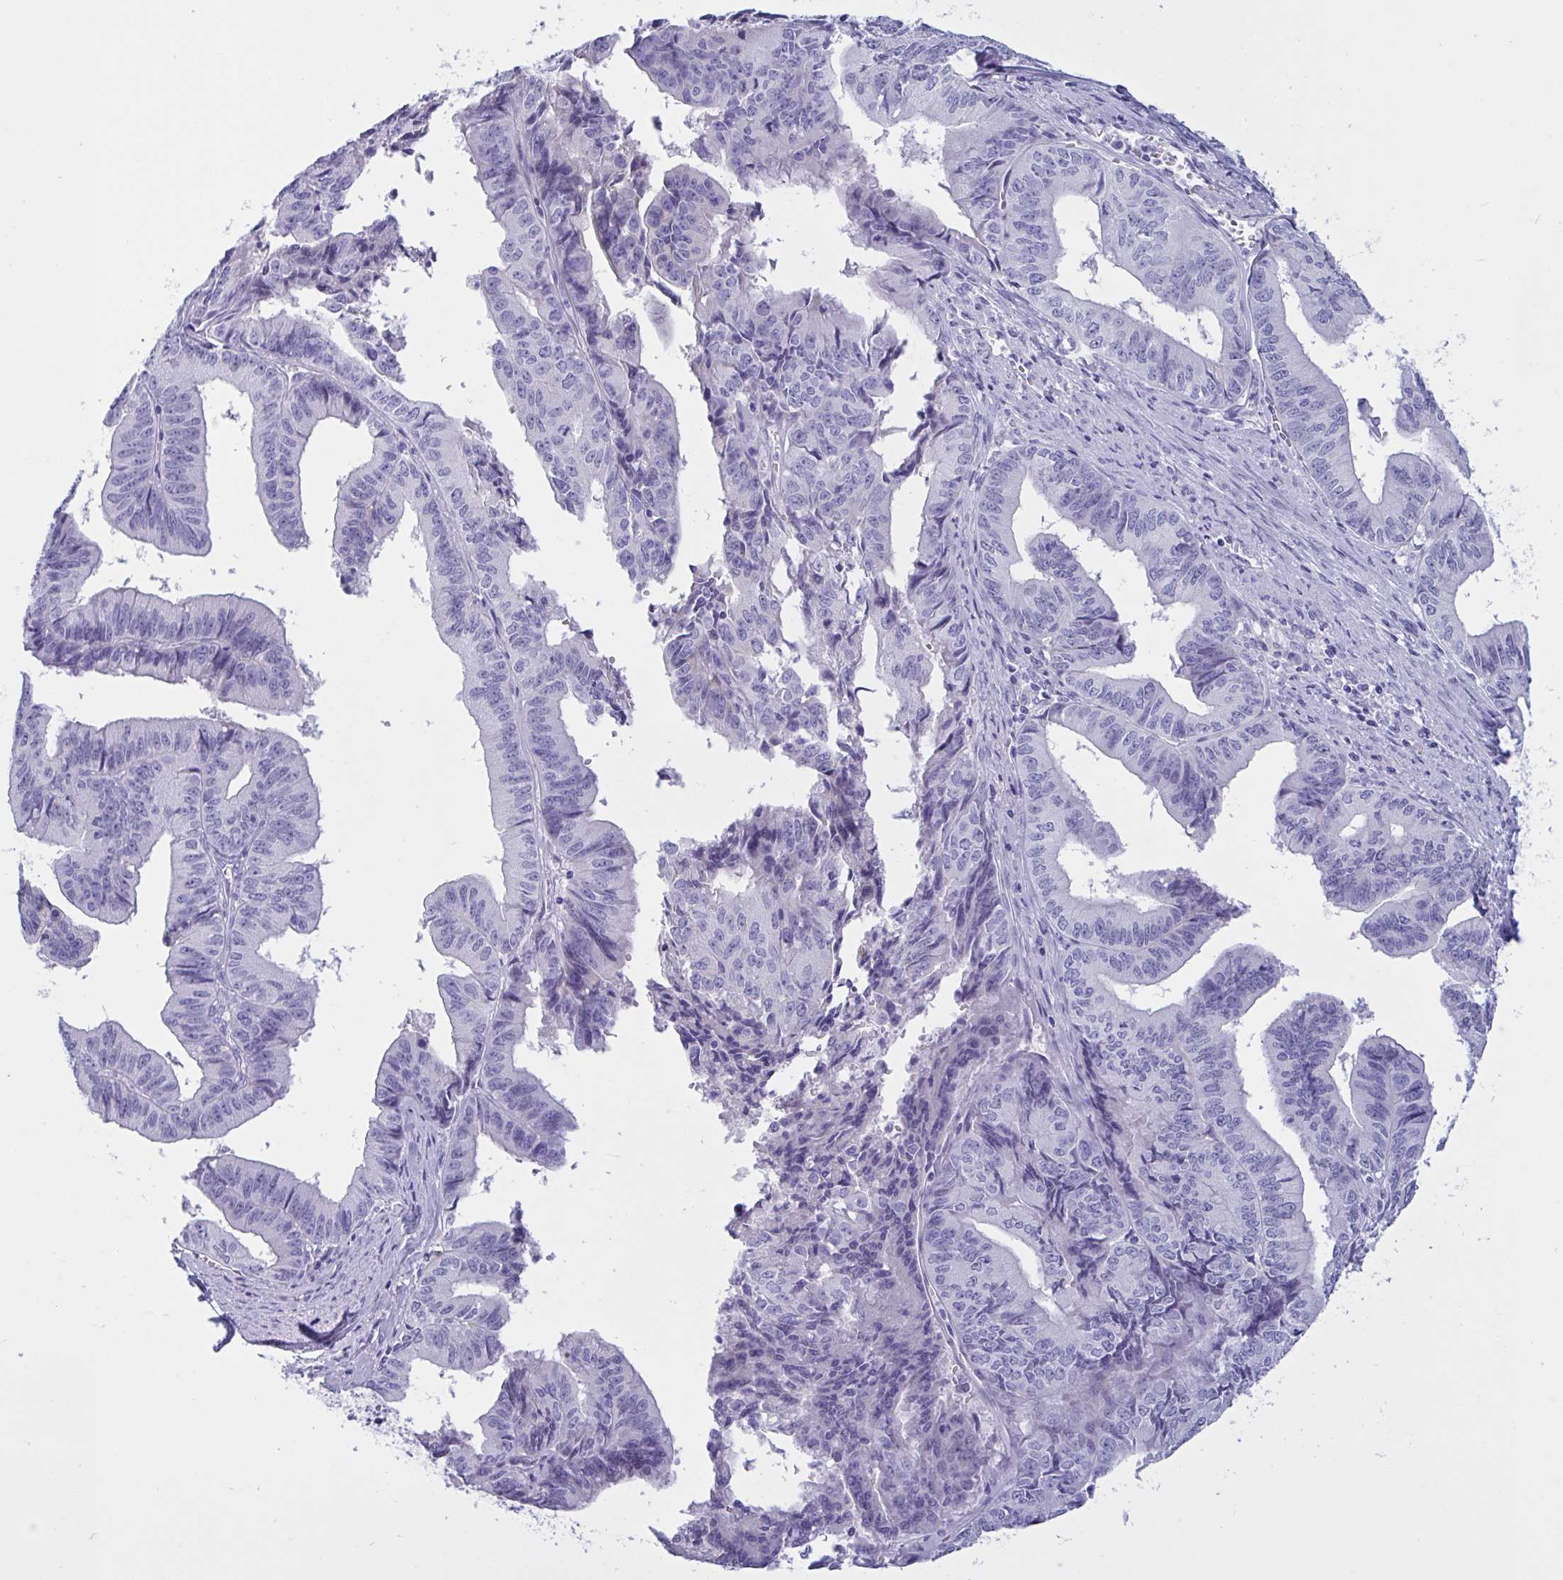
{"staining": {"intensity": "negative", "quantity": "none", "location": "none"}, "tissue": "endometrial cancer", "cell_type": "Tumor cells", "image_type": "cancer", "snomed": [{"axis": "morphology", "description": "Adenocarcinoma, NOS"}, {"axis": "topography", "description": "Endometrium"}], "caption": "IHC histopathology image of adenocarcinoma (endometrial) stained for a protein (brown), which reveals no positivity in tumor cells. The staining was performed using DAB to visualize the protein expression in brown, while the nuclei were stained in blue with hematoxylin (Magnification: 20x).", "gene": "OXLD1", "patient": {"sex": "female", "age": 65}}